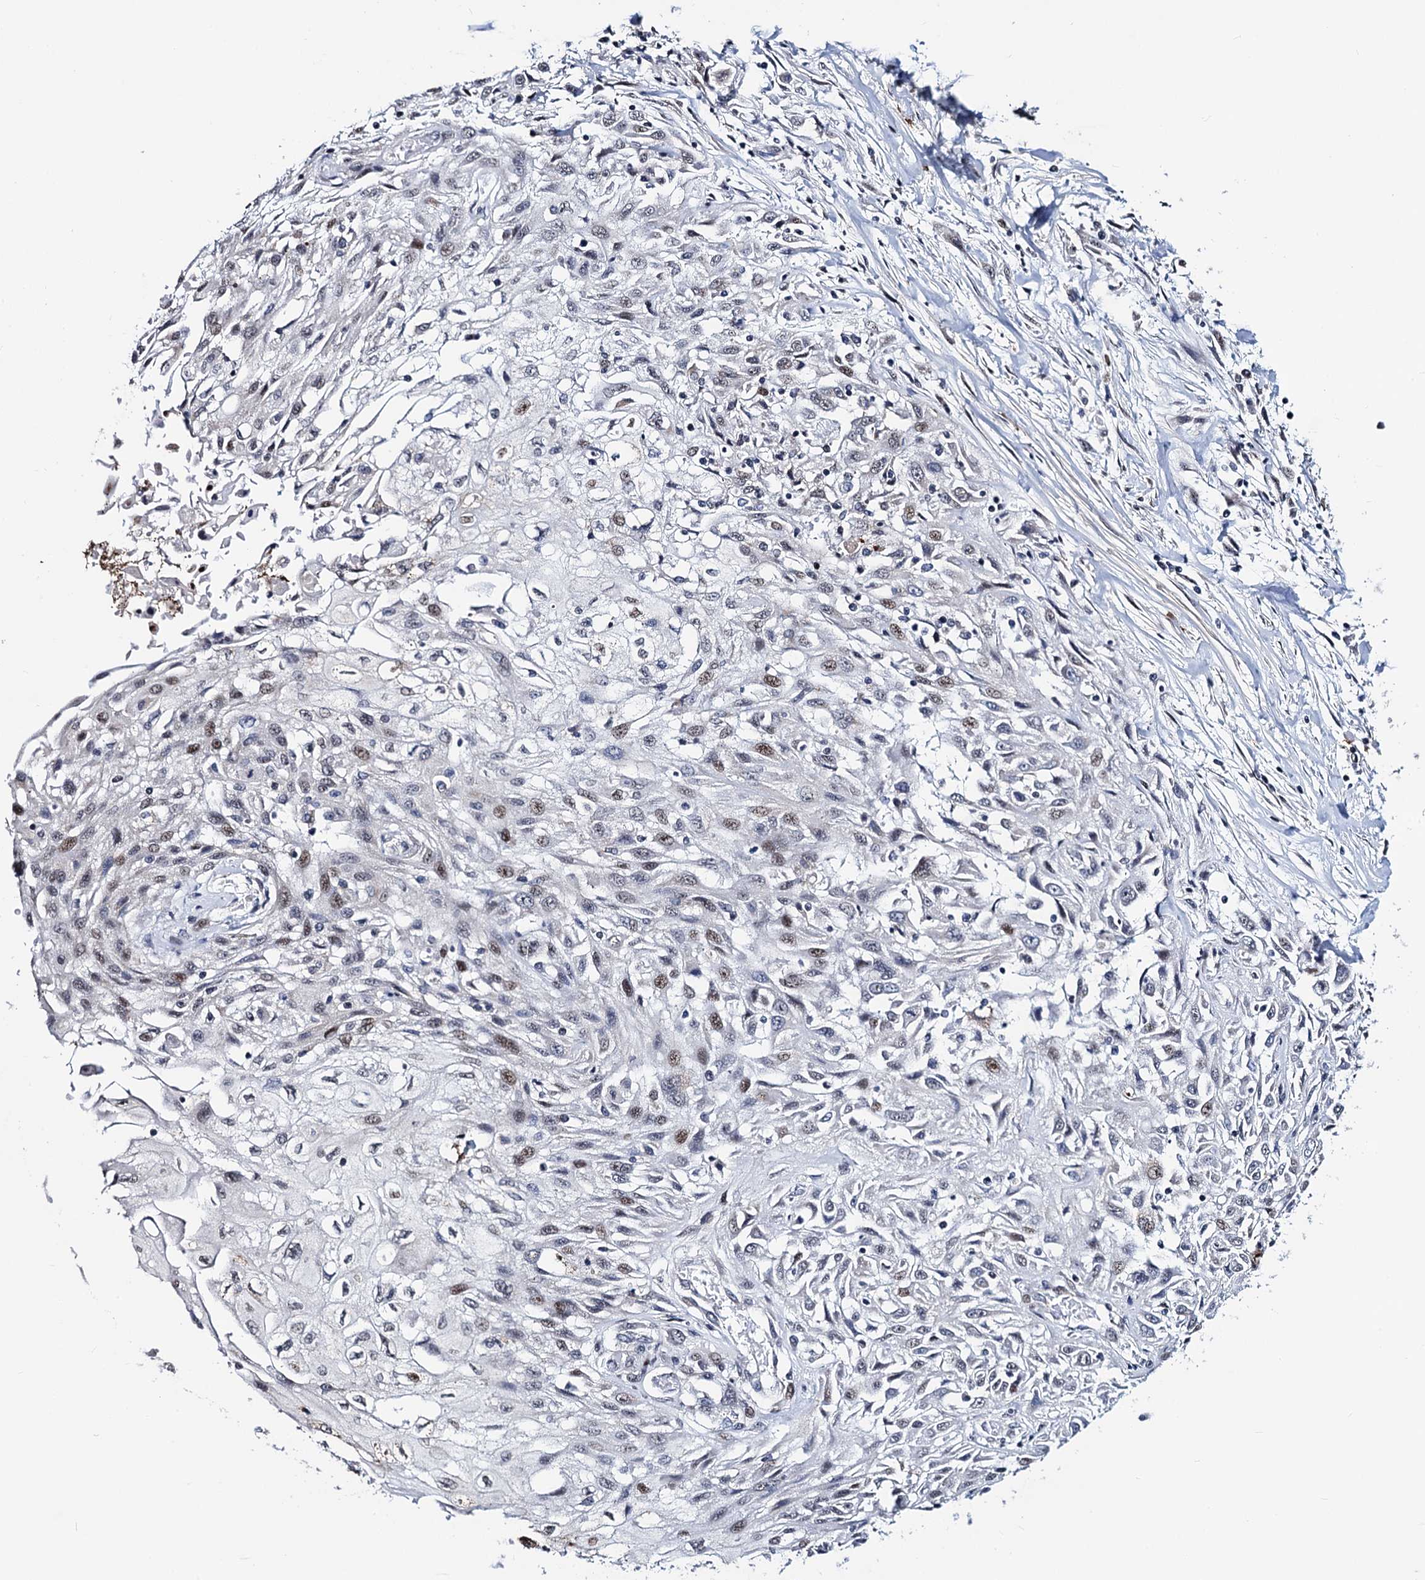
{"staining": {"intensity": "weak", "quantity": "25%-75%", "location": "nuclear"}, "tissue": "skin cancer", "cell_type": "Tumor cells", "image_type": "cancer", "snomed": [{"axis": "morphology", "description": "Squamous cell carcinoma, NOS"}, {"axis": "morphology", "description": "Squamous cell carcinoma, metastatic, NOS"}, {"axis": "topography", "description": "Skin"}, {"axis": "topography", "description": "Lymph node"}], "caption": "Immunohistochemical staining of skin cancer (squamous cell carcinoma) shows low levels of weak nuclear staining in approximately 25%-75% of tumor cells. Using DAB (3,3'-diaminobenzidine) (brown) and hematoxylin (blue) stains, captured at high magnification using brightfield microscopy.", "gene": "FAM222A", "patient": {"sex": "male", "age": 75}}